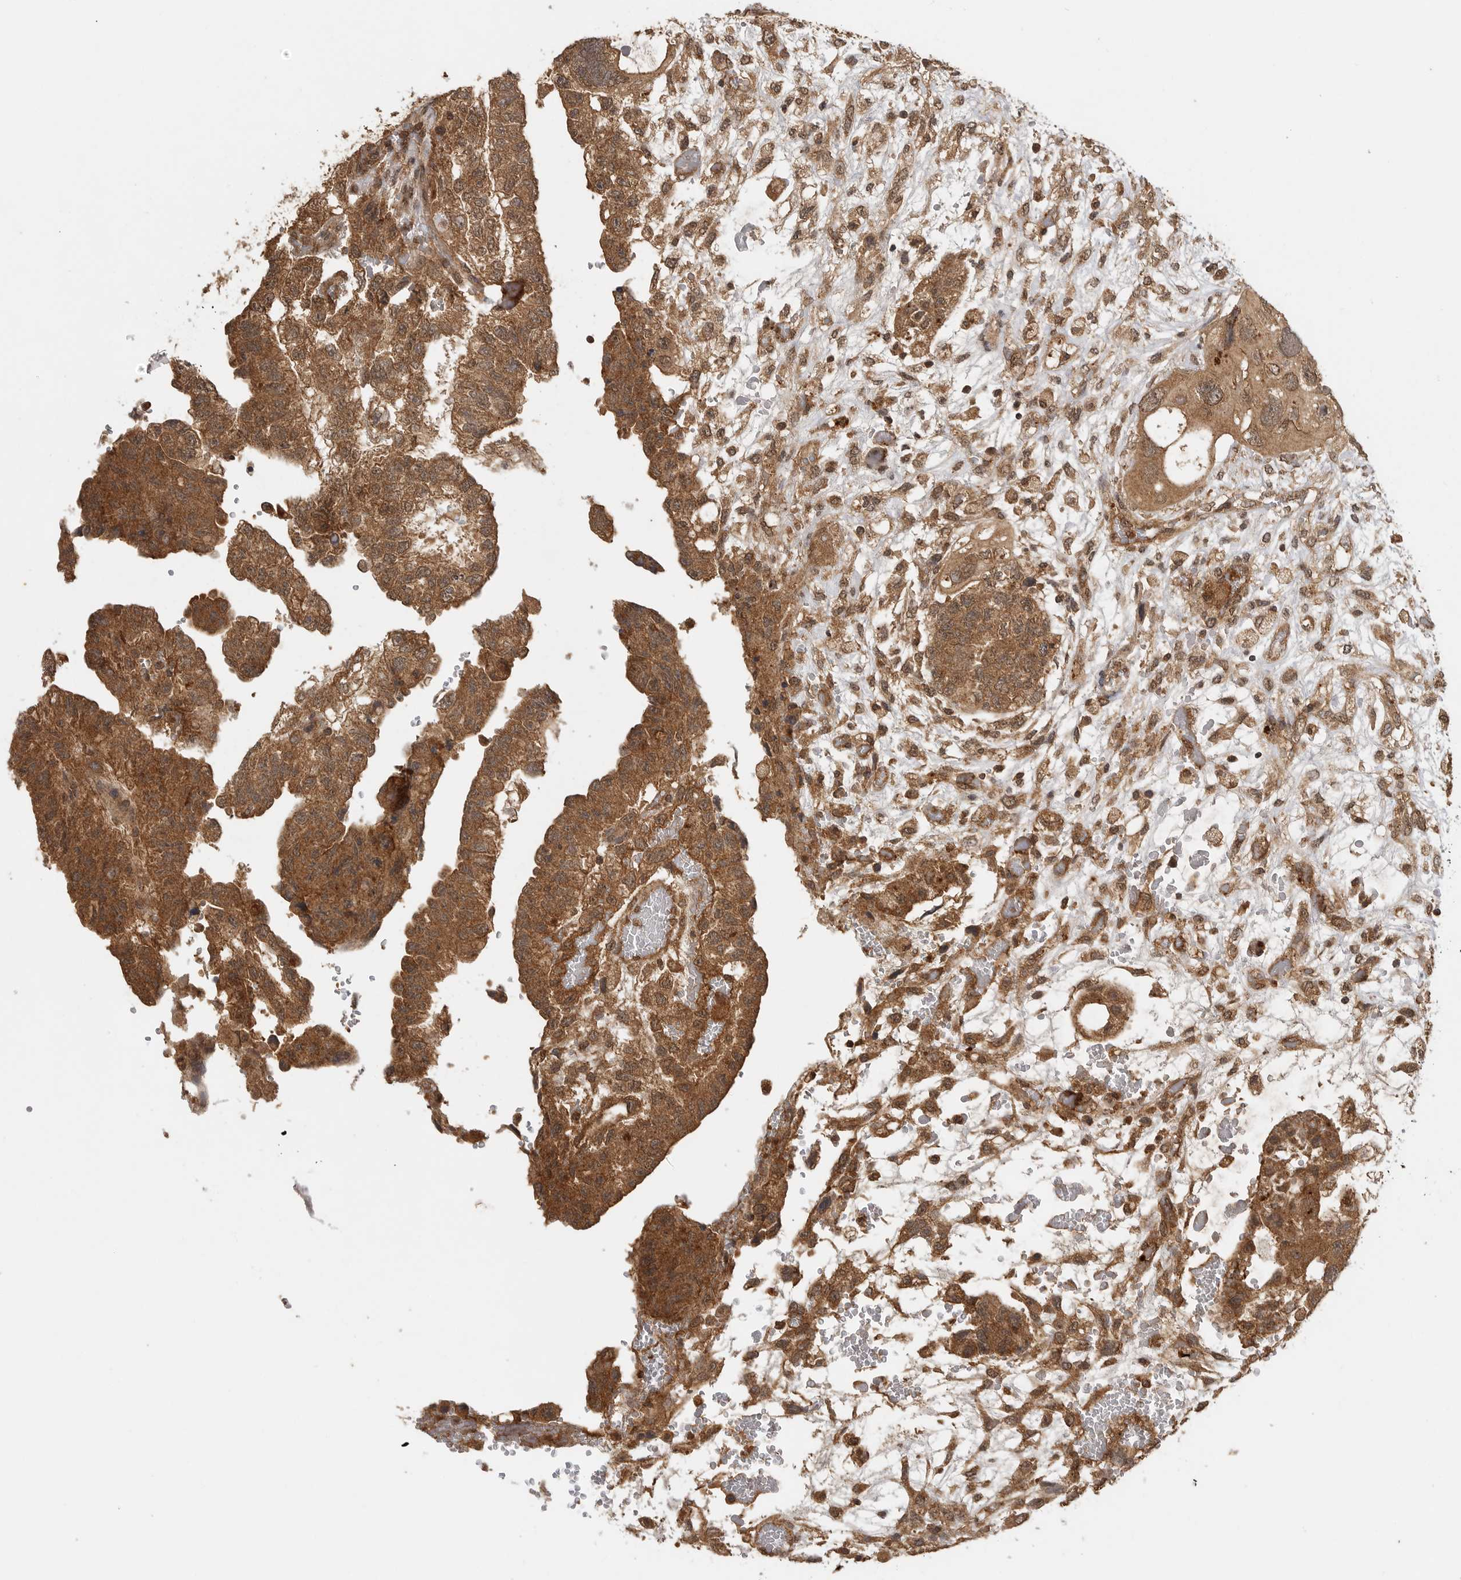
{"staining": {"intensity": "moderate", "quantity": ">75%", "location": "cytoplasmic/membranous,nuclear"}, "tissue": "testis cancer", "cell_type": "Tumor cells", "image_type": "cancer", "snomed": [{"axis": "morphology", "description": "Carcinoma, Embryonal, NOS"}, {"axis": "topography", "description": "Testis"}], "caption": "Immunohistochemical staining of testis embryonal carcinoma displays moderate cytoplasmic/membranous and nuclear protein staining in about >75% of tumor cells.", "gene": "ICOSLG", "patient": {"sex": "male", "age": 36}}